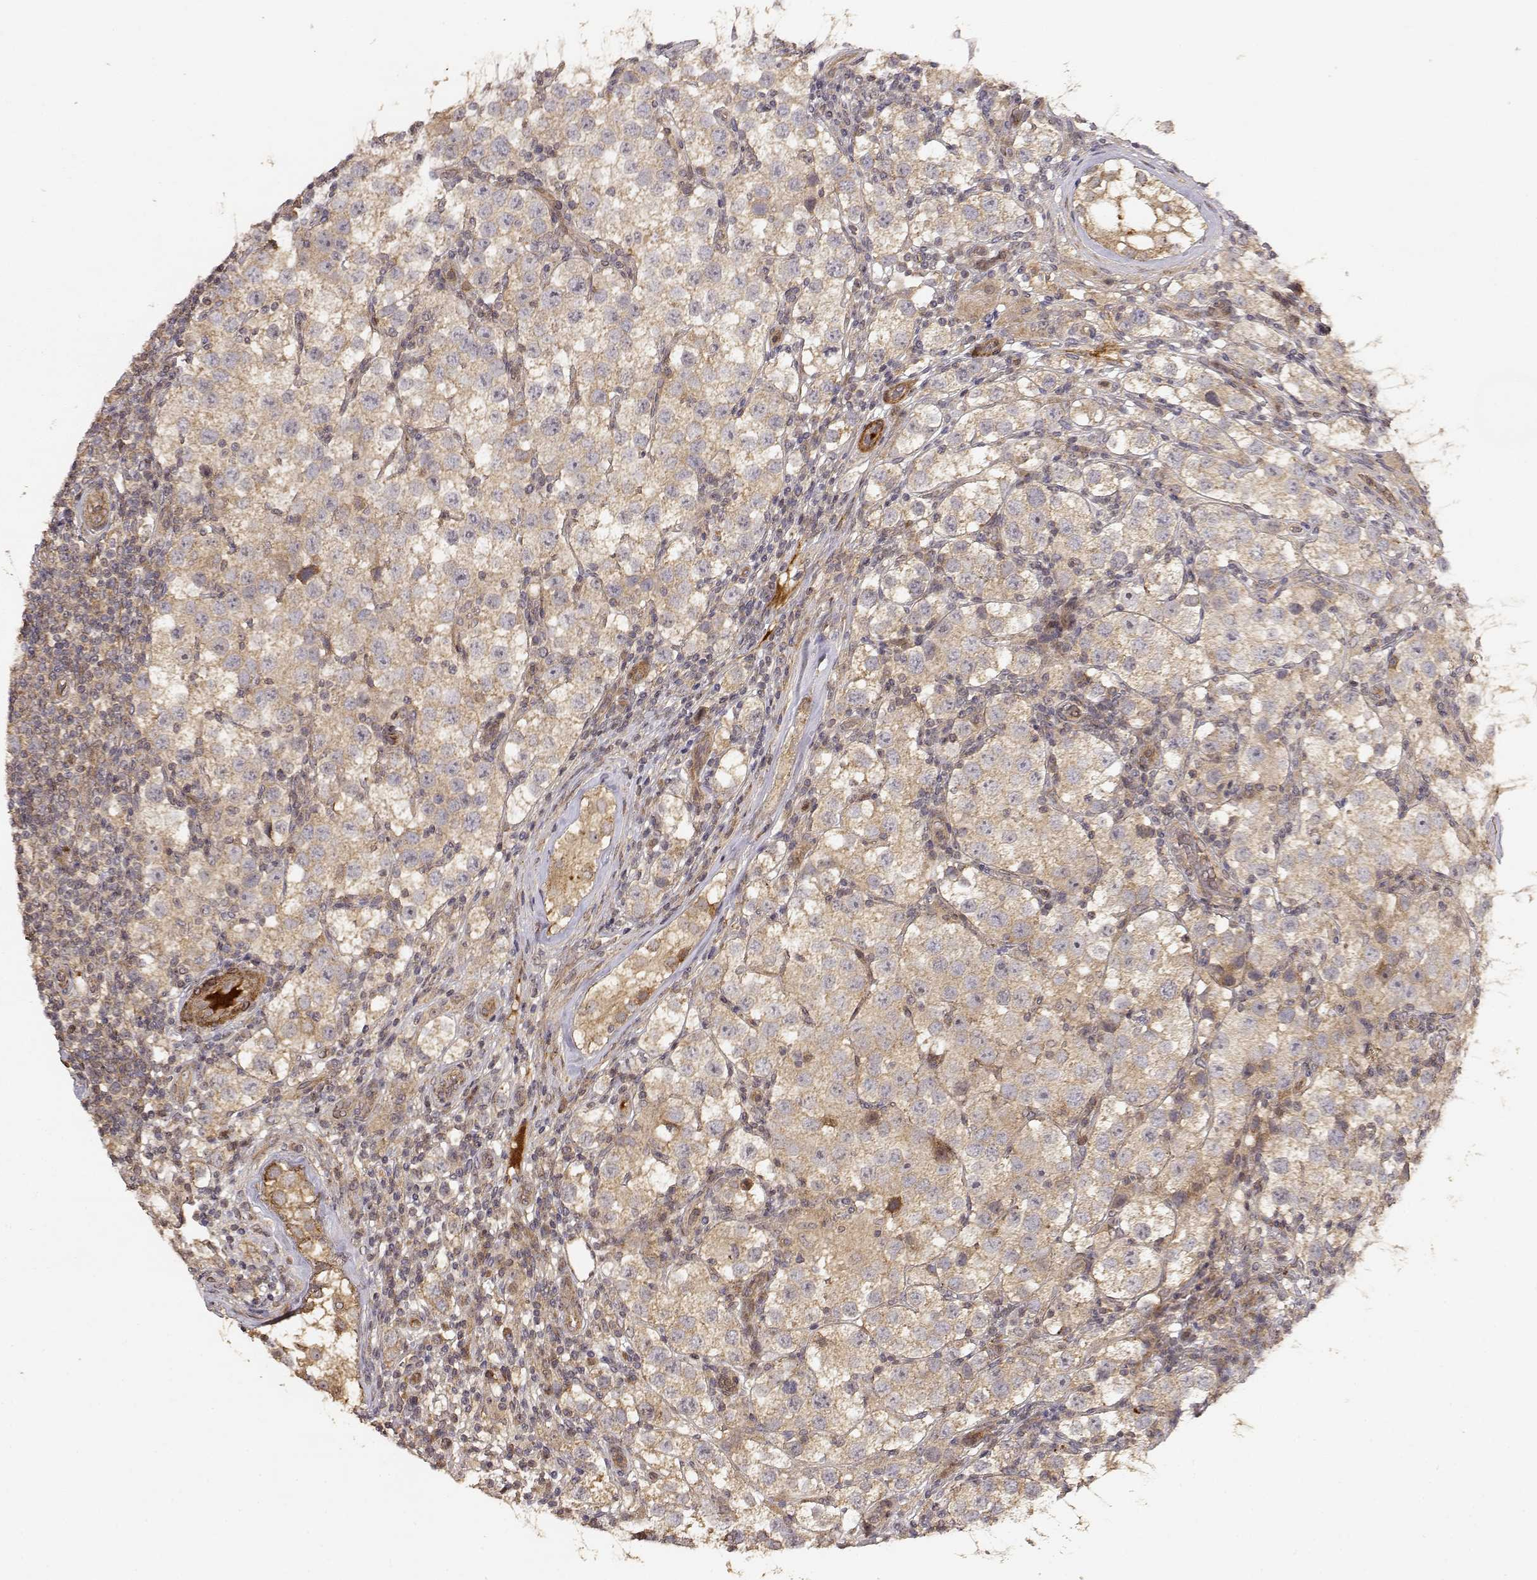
{"staining": {"intensity": "weak", "quantity": ">75%", "location": "cytoplasmic/membranous"}, "tissue": "testis cancer", "cell_type": "Tumor cells", "image_type": "cancer", "snomed": [{"axis": "morphology", "description": "Seminoma, NOS"}, {"axis": "topography", "description": "Testis"}], "caption": "Immunohistochemistry image of testis cancer (seminoma) stained for a protein (brown), which reveals low levels of weak cytoplasmic/membranous staining in about >75% of tumor cells.", "gene": "PICK1", "patient": {"sex": "male", "age": 37}}